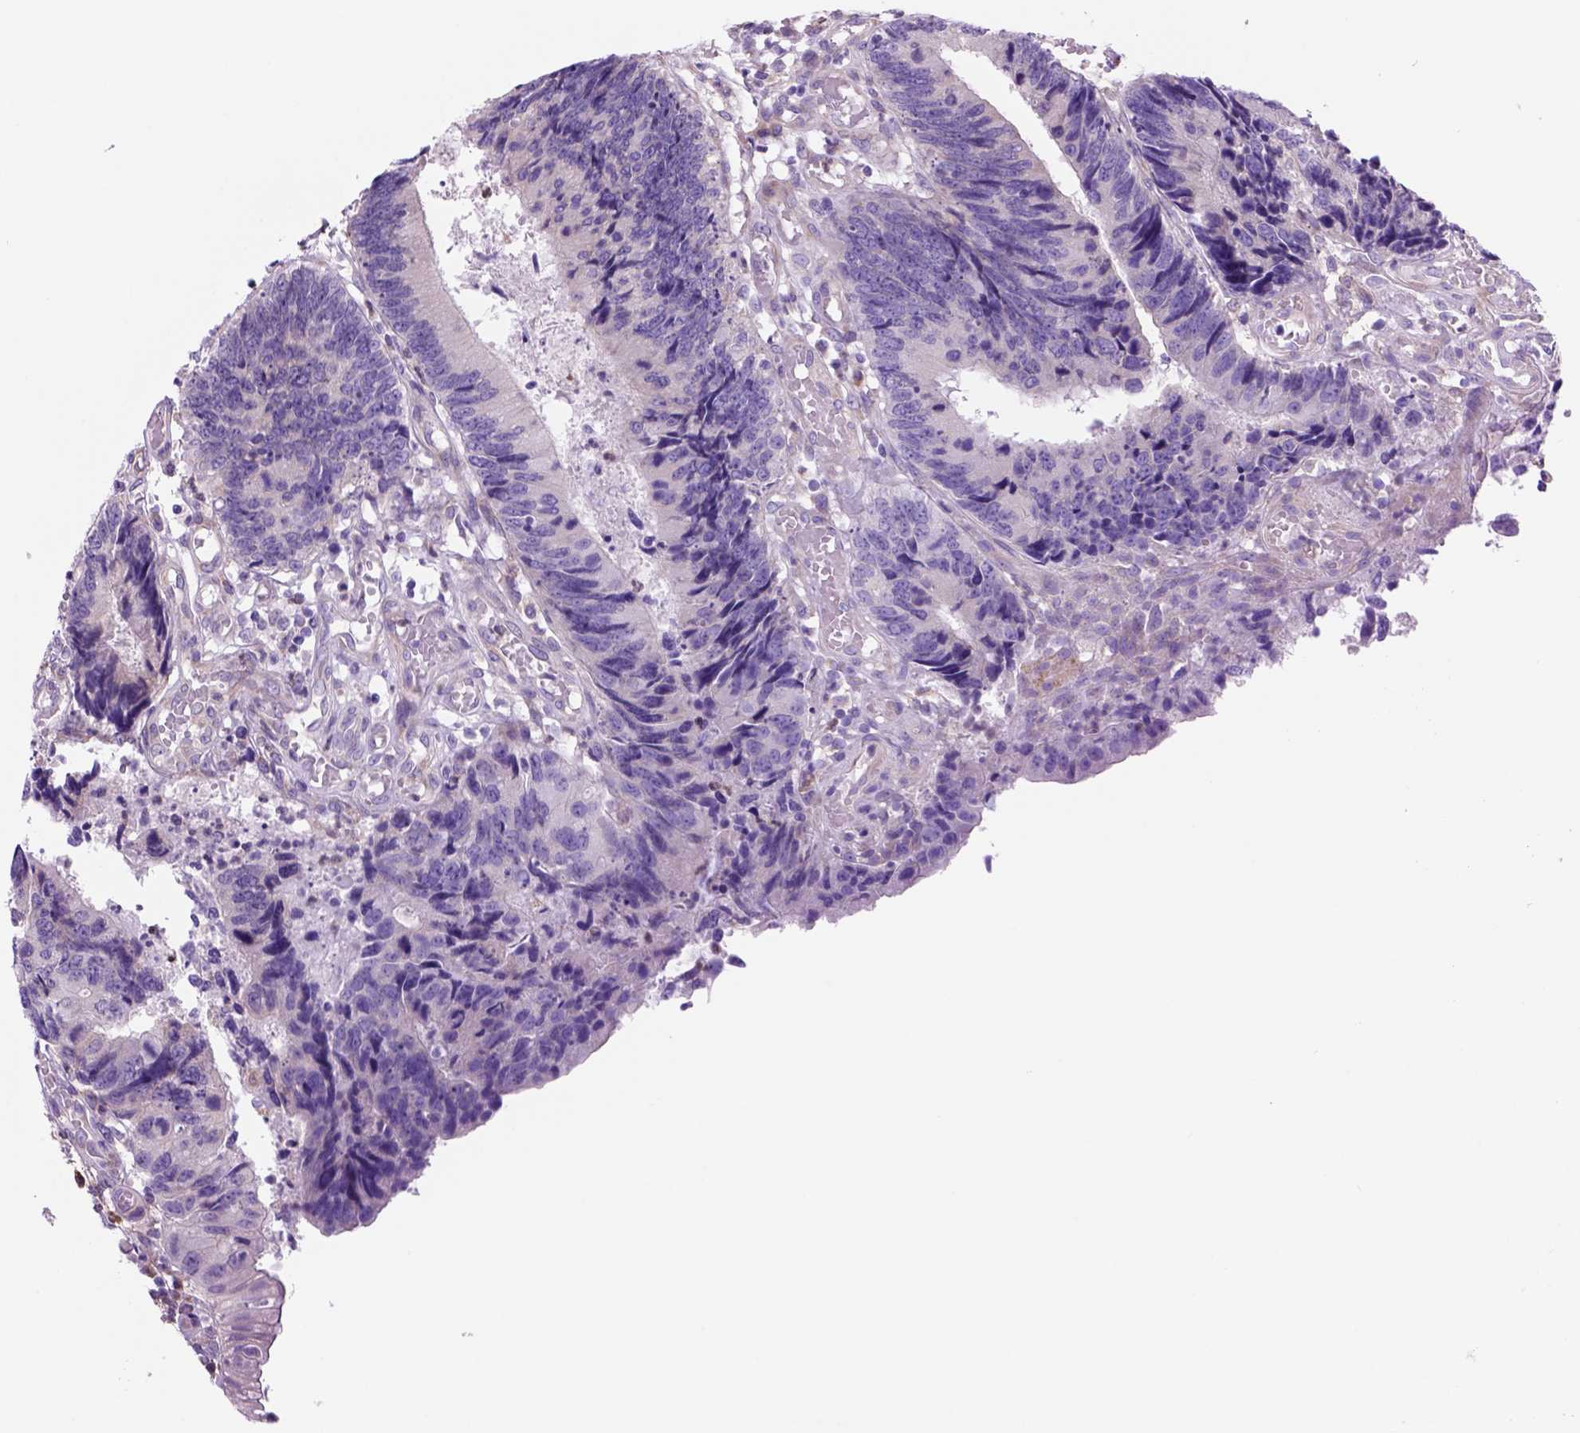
{"staining": {"intensity": "negative", "quantity": "none", "location": "none"}, "tissue": "colorectal cancer", "cell_type": "Tumor cells", "image_type": "cancer", "snomed": [{"axis": "morphology", "description": "Adenocarcinoma, NOS"}, {"axis": "topography", "description": "Colon"}], "caption": "Image shows no significant protein expression in tumor cells of adenocarcinoma (colorectal).", "gene": "PIAS3", "patient": {"sex": "female", "age": 67}}